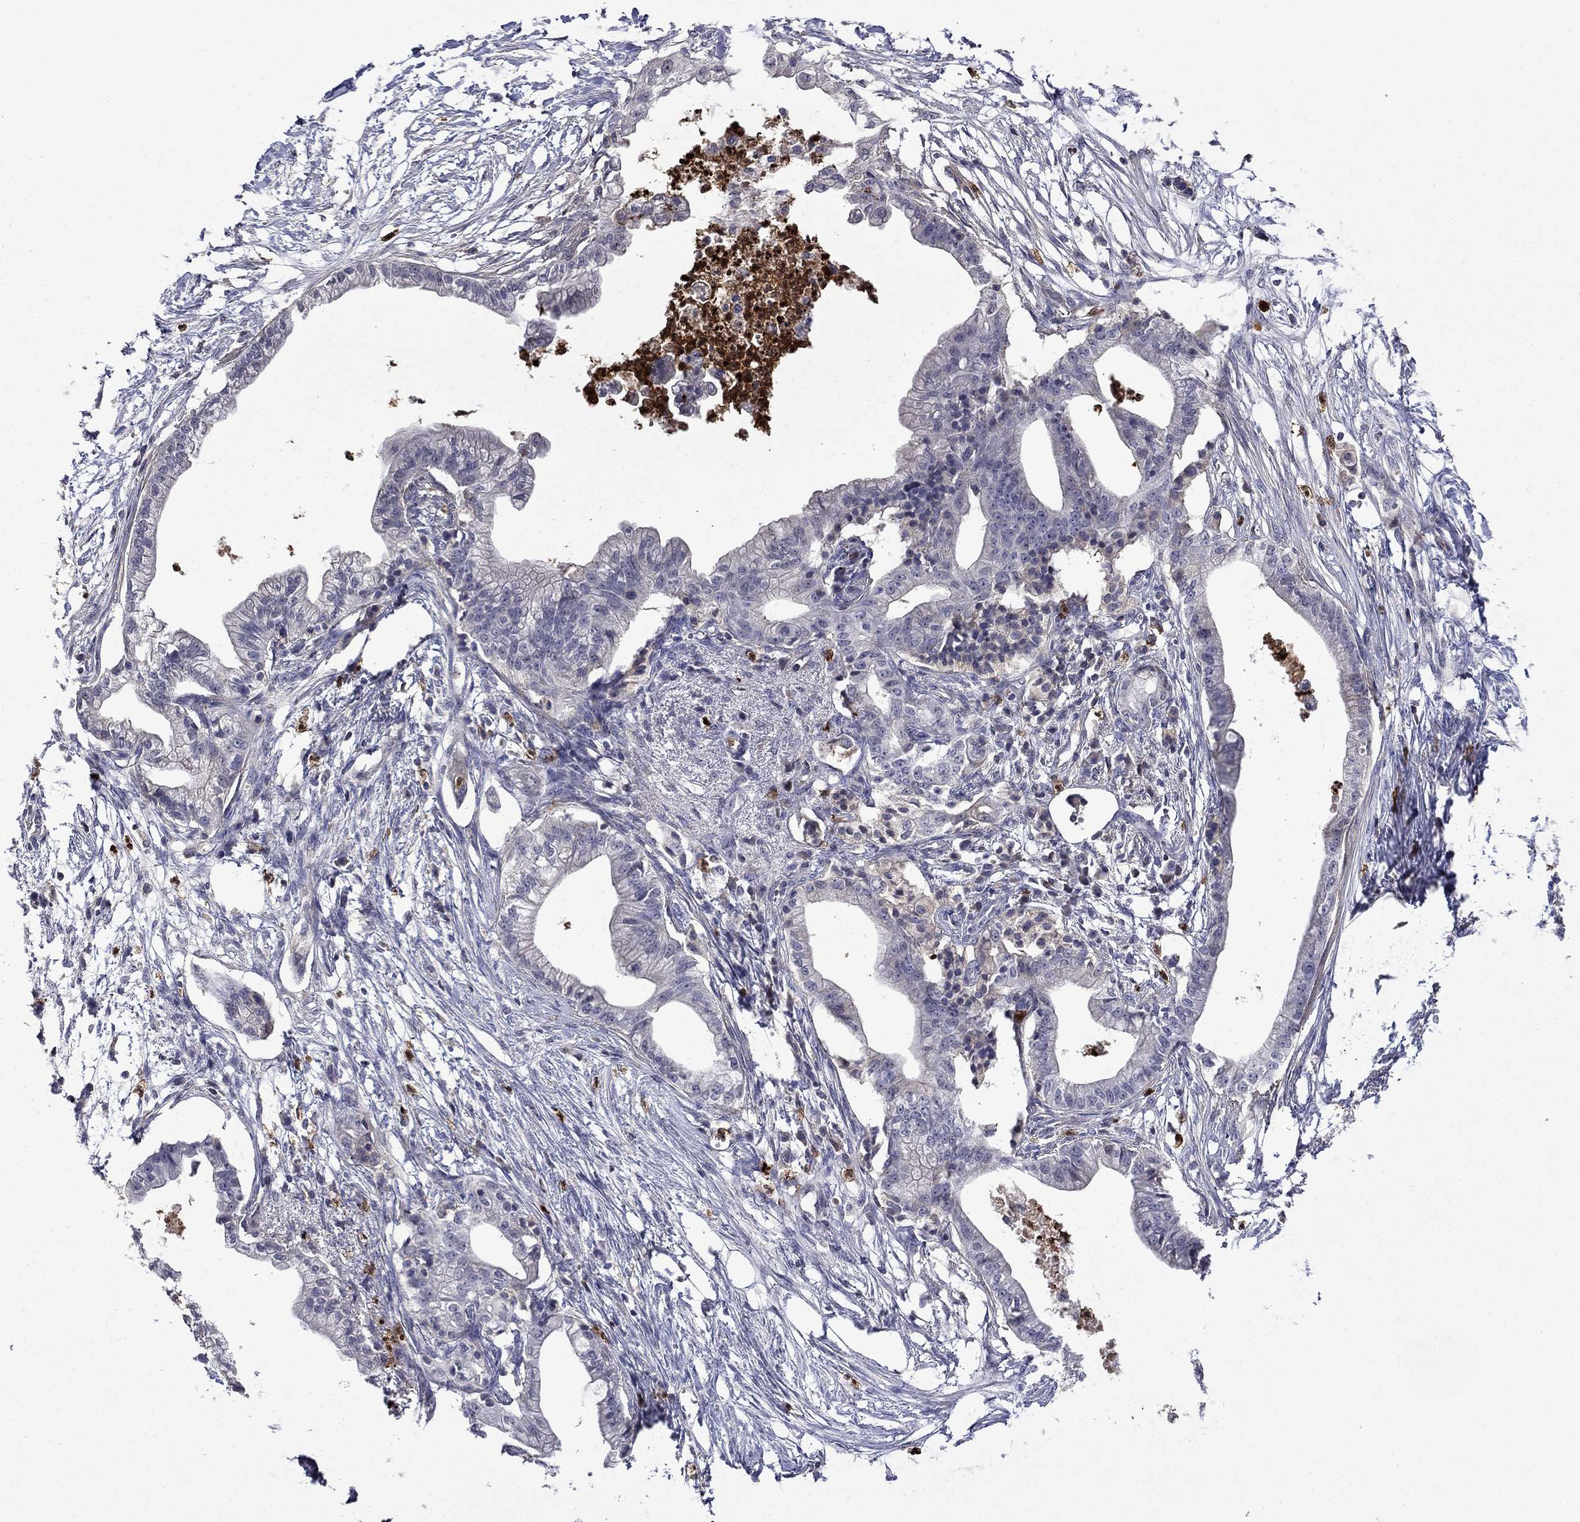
{"staining": {"intensity": "negative", "quantity": "none", "location": "none"}, "tissue": "pancreatic cancer", "cell_type": "Tumor cells", "image_type": "cancer", "snomed": [{"axis": "morphology", "description": "Normal tissue, NOS"}, {"axis": "morphology", "description": "Adenocarcinoma, NOS"}, {"axis": "topography", "description": "Pancreas"}], "caption": "Protein analysis of pancreatic cancer (adenocarcinoma) reveals no significant expression in tumor cells.", "gene": "SATB1", "patient": {"sex": "female", "age": 58}}